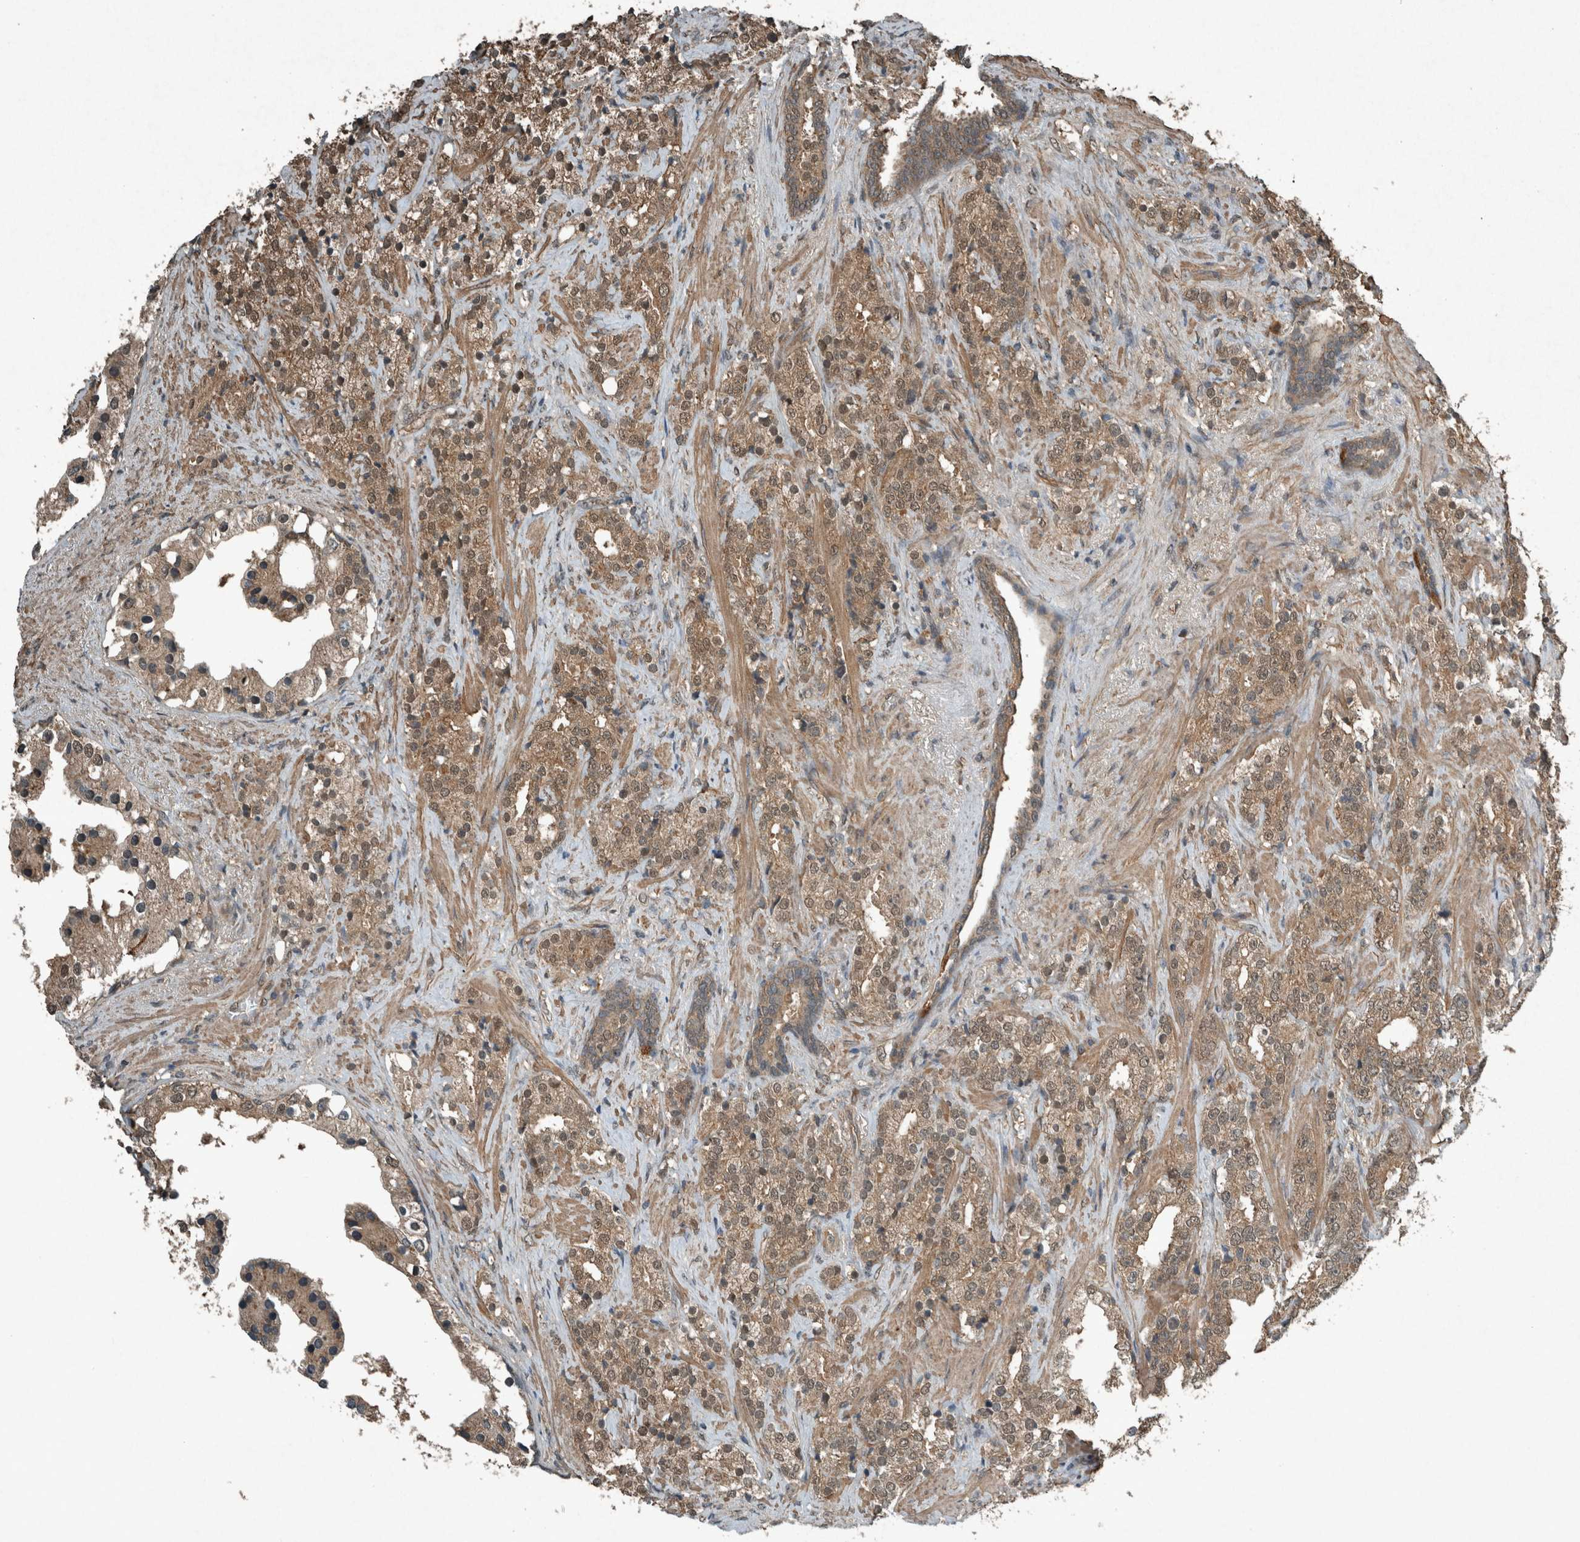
{"staining": {"intensity": "moderate", "quantity": ">75%", "location": "cytoplasmic/membranous,nuclear"}, "tissue": "prostate cancer", "cell_type": "Tumor cells", "image_type": "cancer", "snomed": [{"axis": "morphology", "description": "Adenocarcinoma, High grade"}, {"axis": "topography", "description": "Prostate"}], "caption": "Tumor cells demonstrate moderate cytoplasmic/membranous and nuclear staining in about >75% of cells in prostate cancer (high-grade adenocarcinoma).", "gene": "ARHGEF12", "patient": {"sex": "male", "age": 71}}